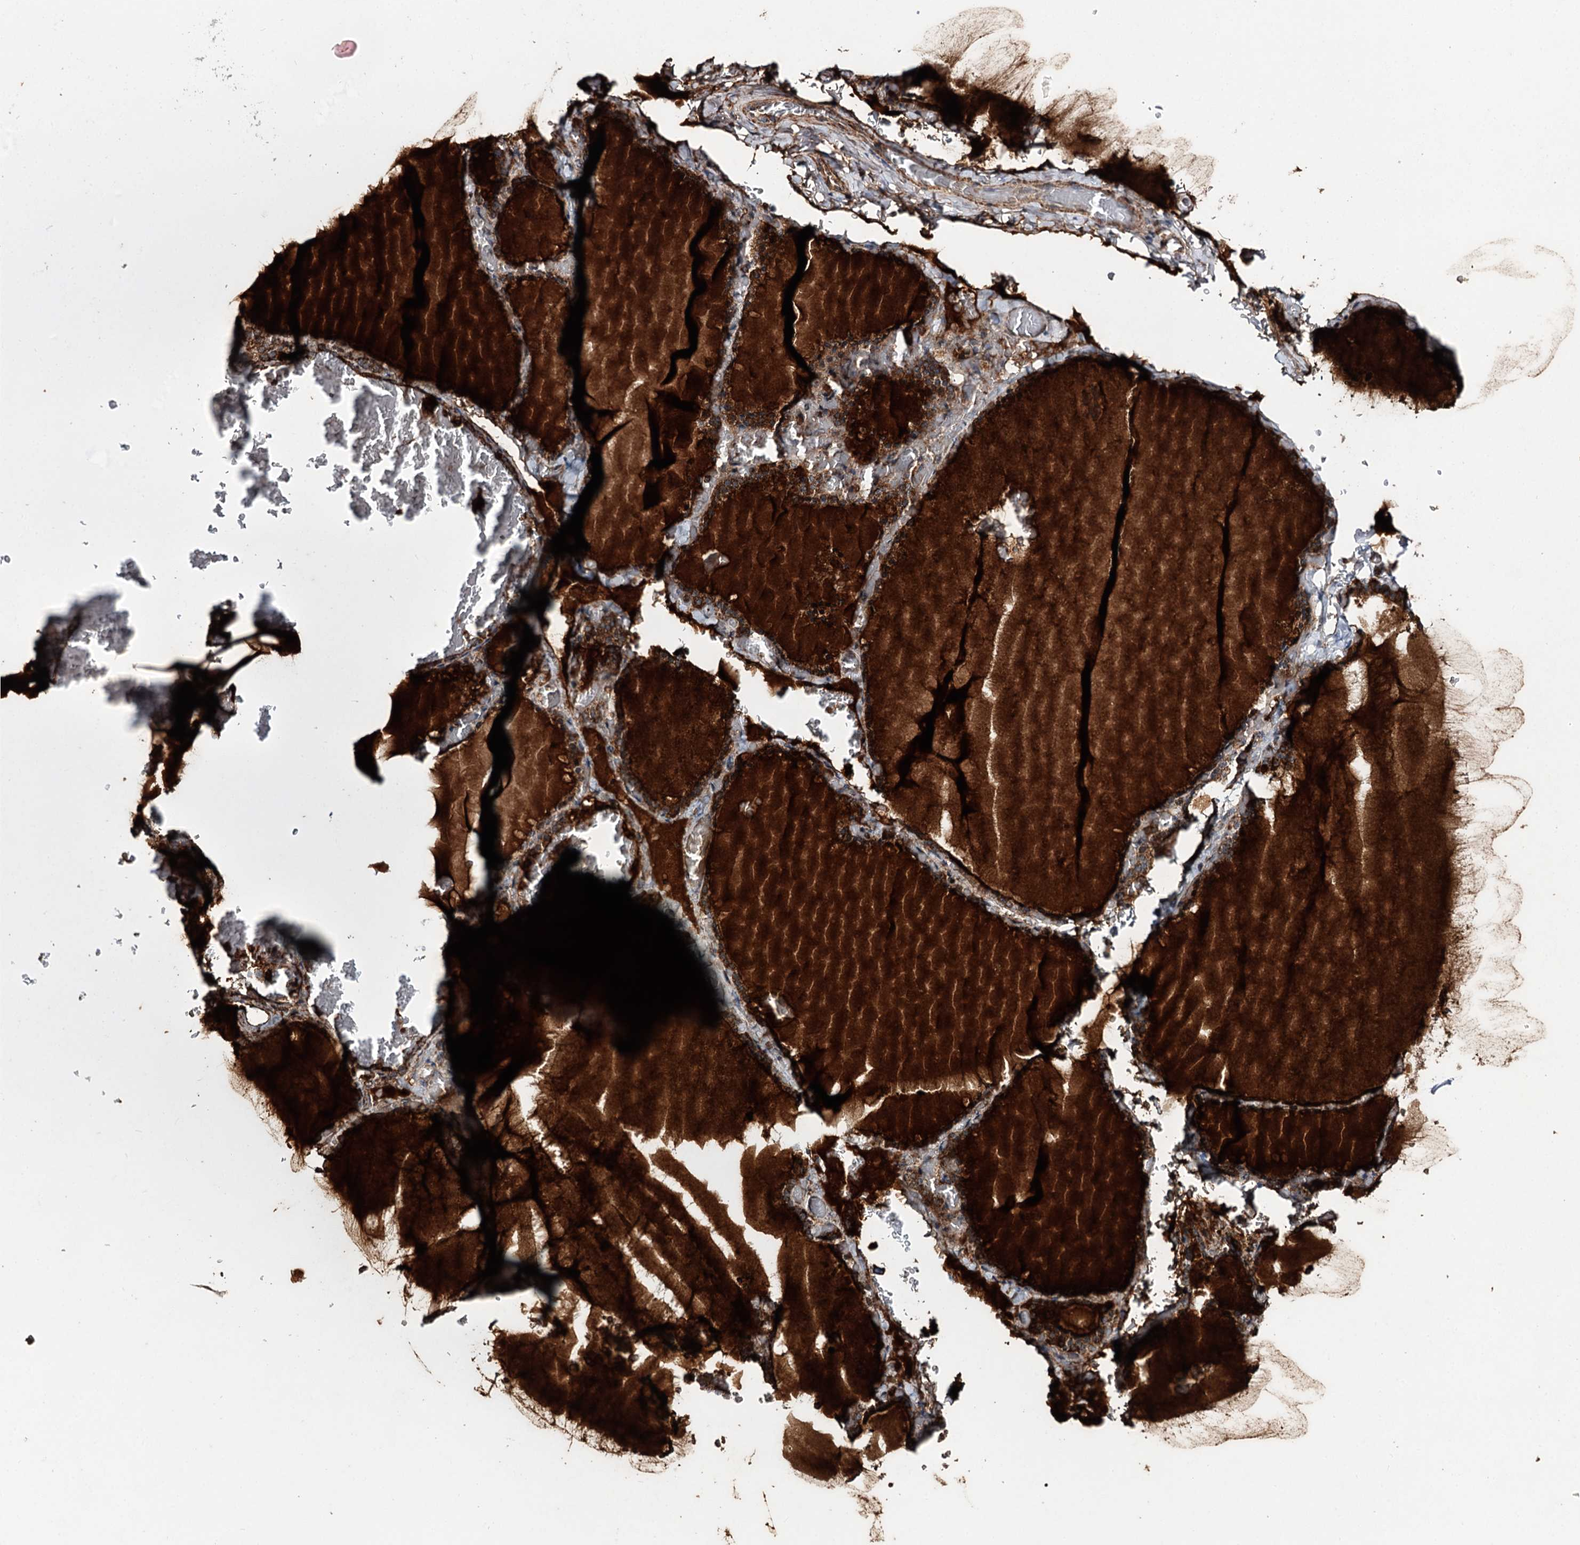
{"staining": {"intensity": "strong", "quantity": ">75%", "location": "cytoplasmic/membranous"}, "tissue": "thyroid gland", "cell_type": "Glandular cells", "image_type": "normal", "snomed": [{"axis": "morphology", "description": "Normal tissue, NOS"}, {"axis": "topography", "description": "Thyroid gland"}], "caption": "Glandular cells reveal high levels of strong cytoplasmic/membranous expression in approximately >75% of cells in benign human thyroid gland.", "gene": "MINDY3", "patient": {"sex": "female", "age": 39}}